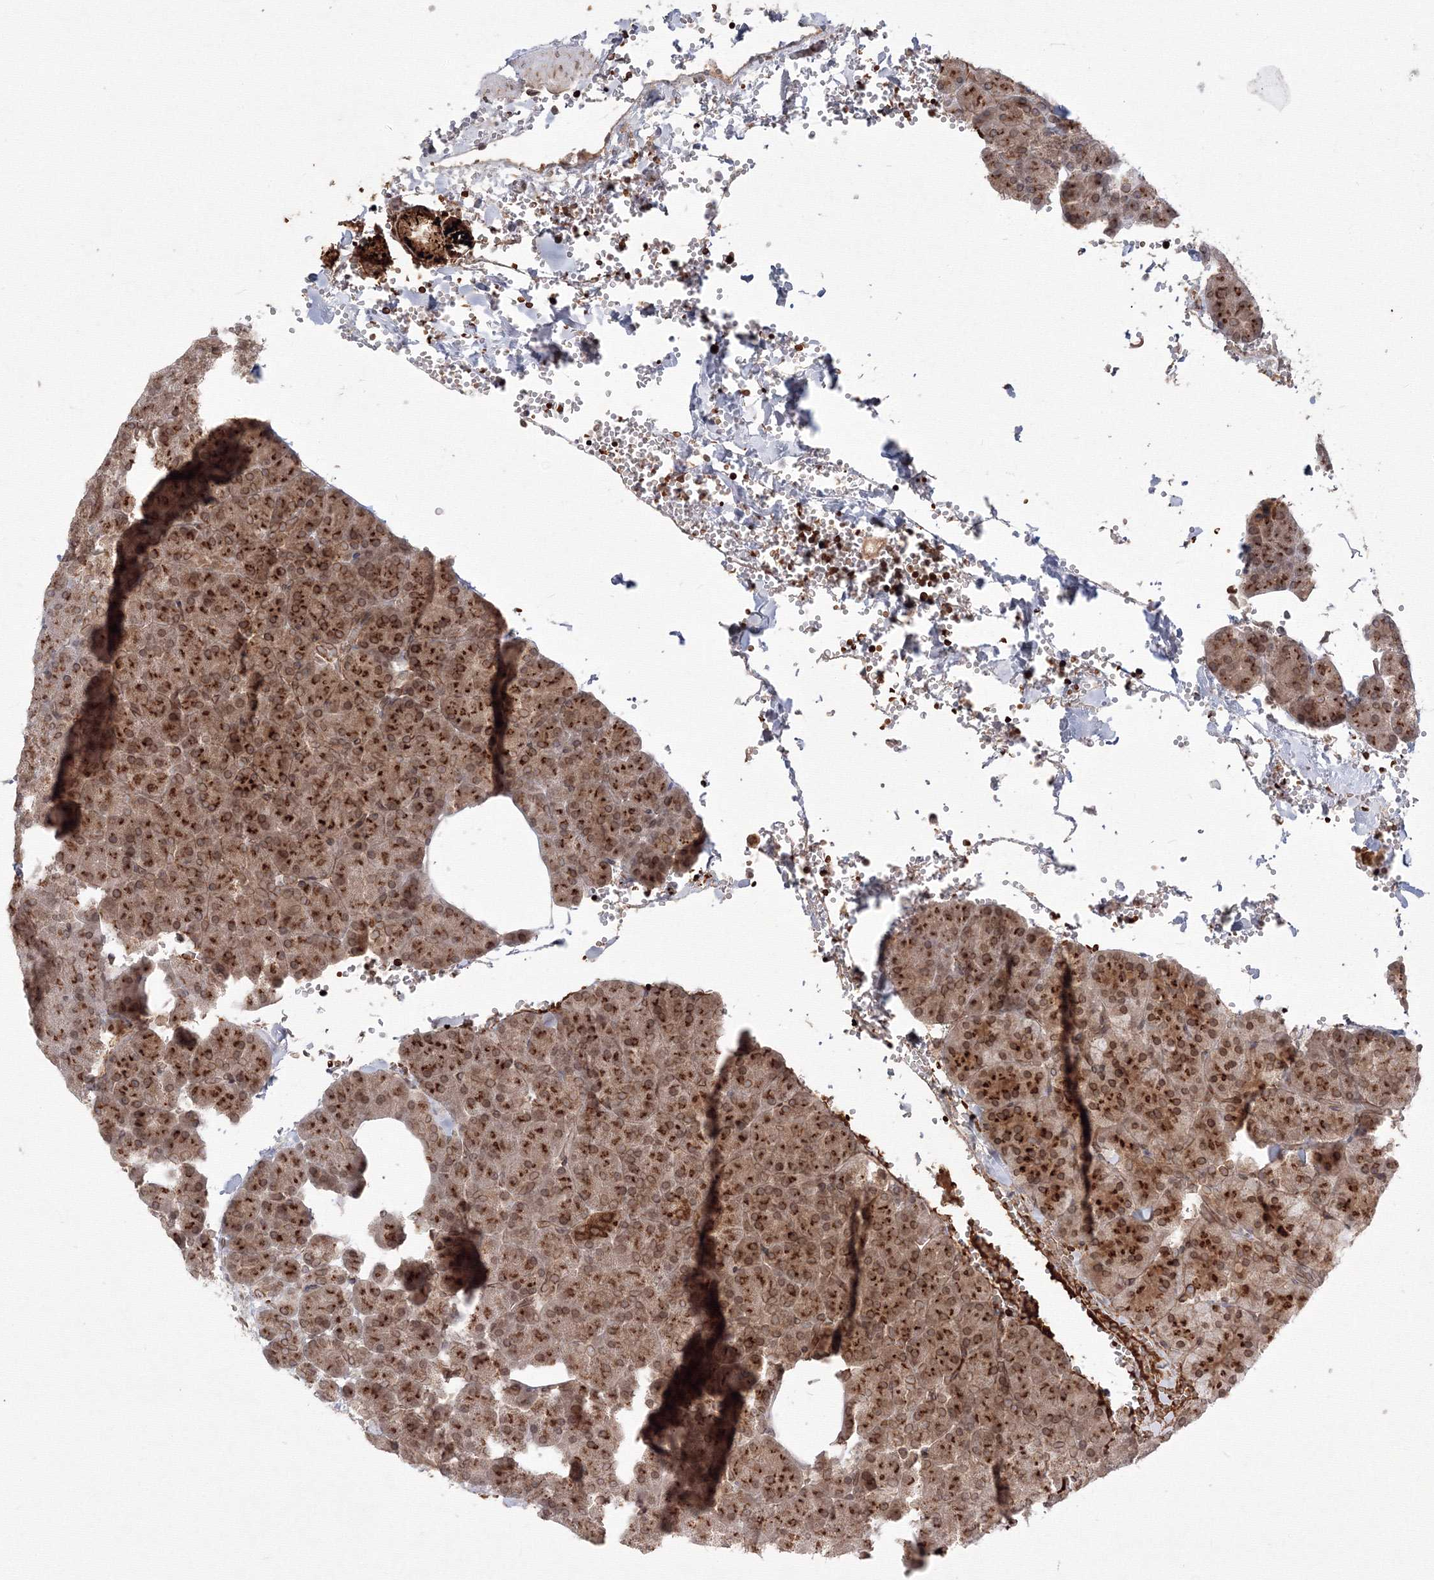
{"staining": {"intensity": "strong", "quantity": ">75%", "location": "cytoplasmic/membranous,nuclear"}, "tissue": "pancreas", "cell_type": "Exocrine glandular cells", "image_type": "normal", "snomed": [{"axis": "morphology", "description": "Normal tissue, NOS"}, {"axis": "morphology", "description": "Carcinoid, malignant, NOS"}, {"axis": "topography", "description": "Pancreas"}], "caption": "Immunohistochemical staining of benign pancreas shows high levels of strong cytoplasmic/membranous,nuclear staining in approximately >75% of exocrine glandular cells. (brown staining indicates protein expression, while blue staining denotes nuclei).", "gene": "DNAJB2", "patient": {"sex": "female", "age": 35}}